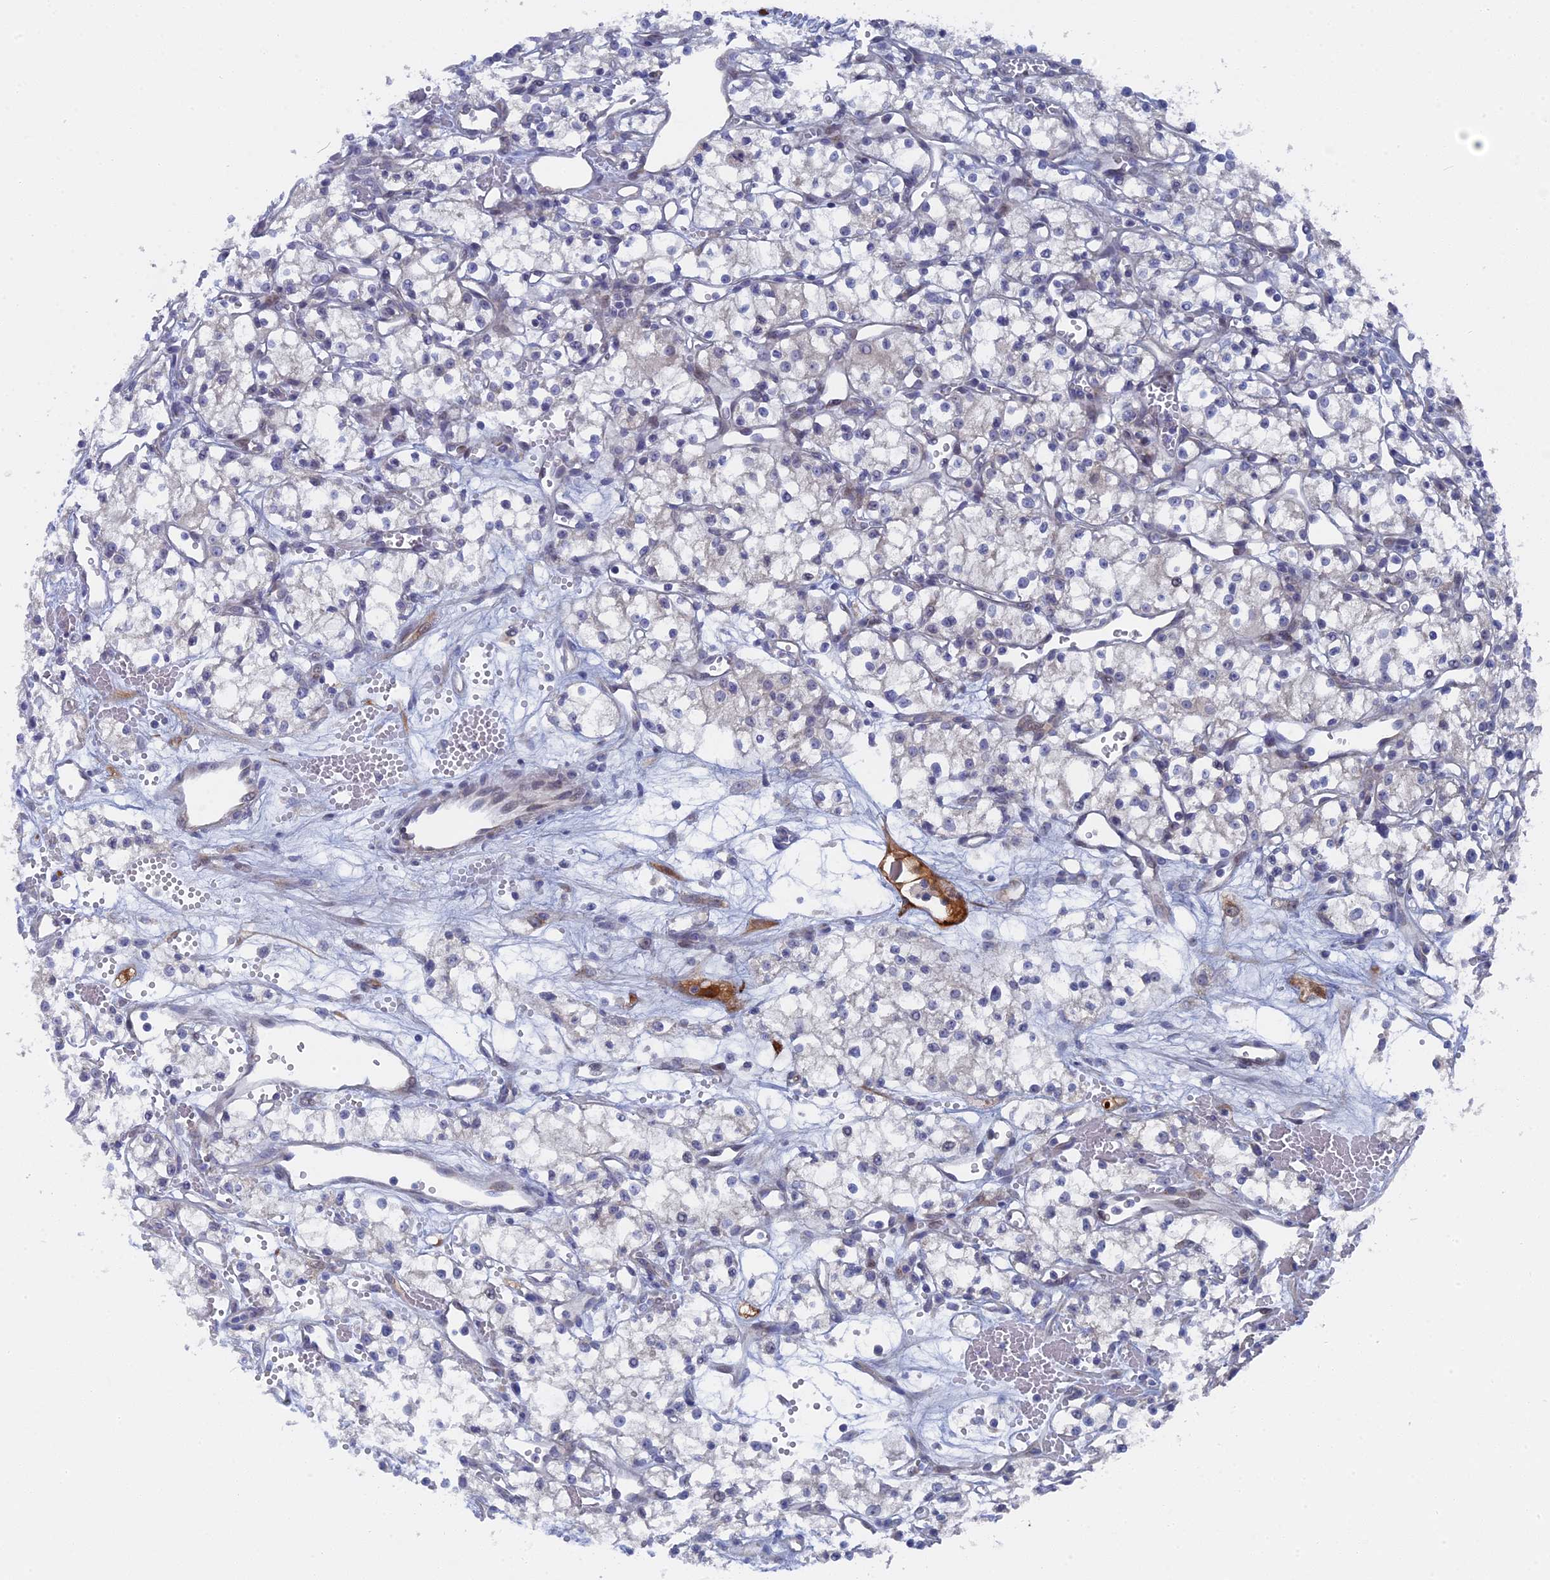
{"staining": {"intensity": "negative", "quantity": "none", "location": "none"}, "tissue": "renal cancer", "cell_type": "Tumor cells", "image_type": "cancer", "snomed": [{"axis": "morphology", "description": "Adenocarcinoma, NOS"}, {"axis": "topography", "description": "Kidney"}], "caption": "High power microscopy histopathology image of an immunohistochemistry (IHC) photomicrograph of adenocarcinoma (renal), revealing no significant staining in tumor cells.", "gene": "TMEM161A", "patient": {"sex": "male", "age": 59}}